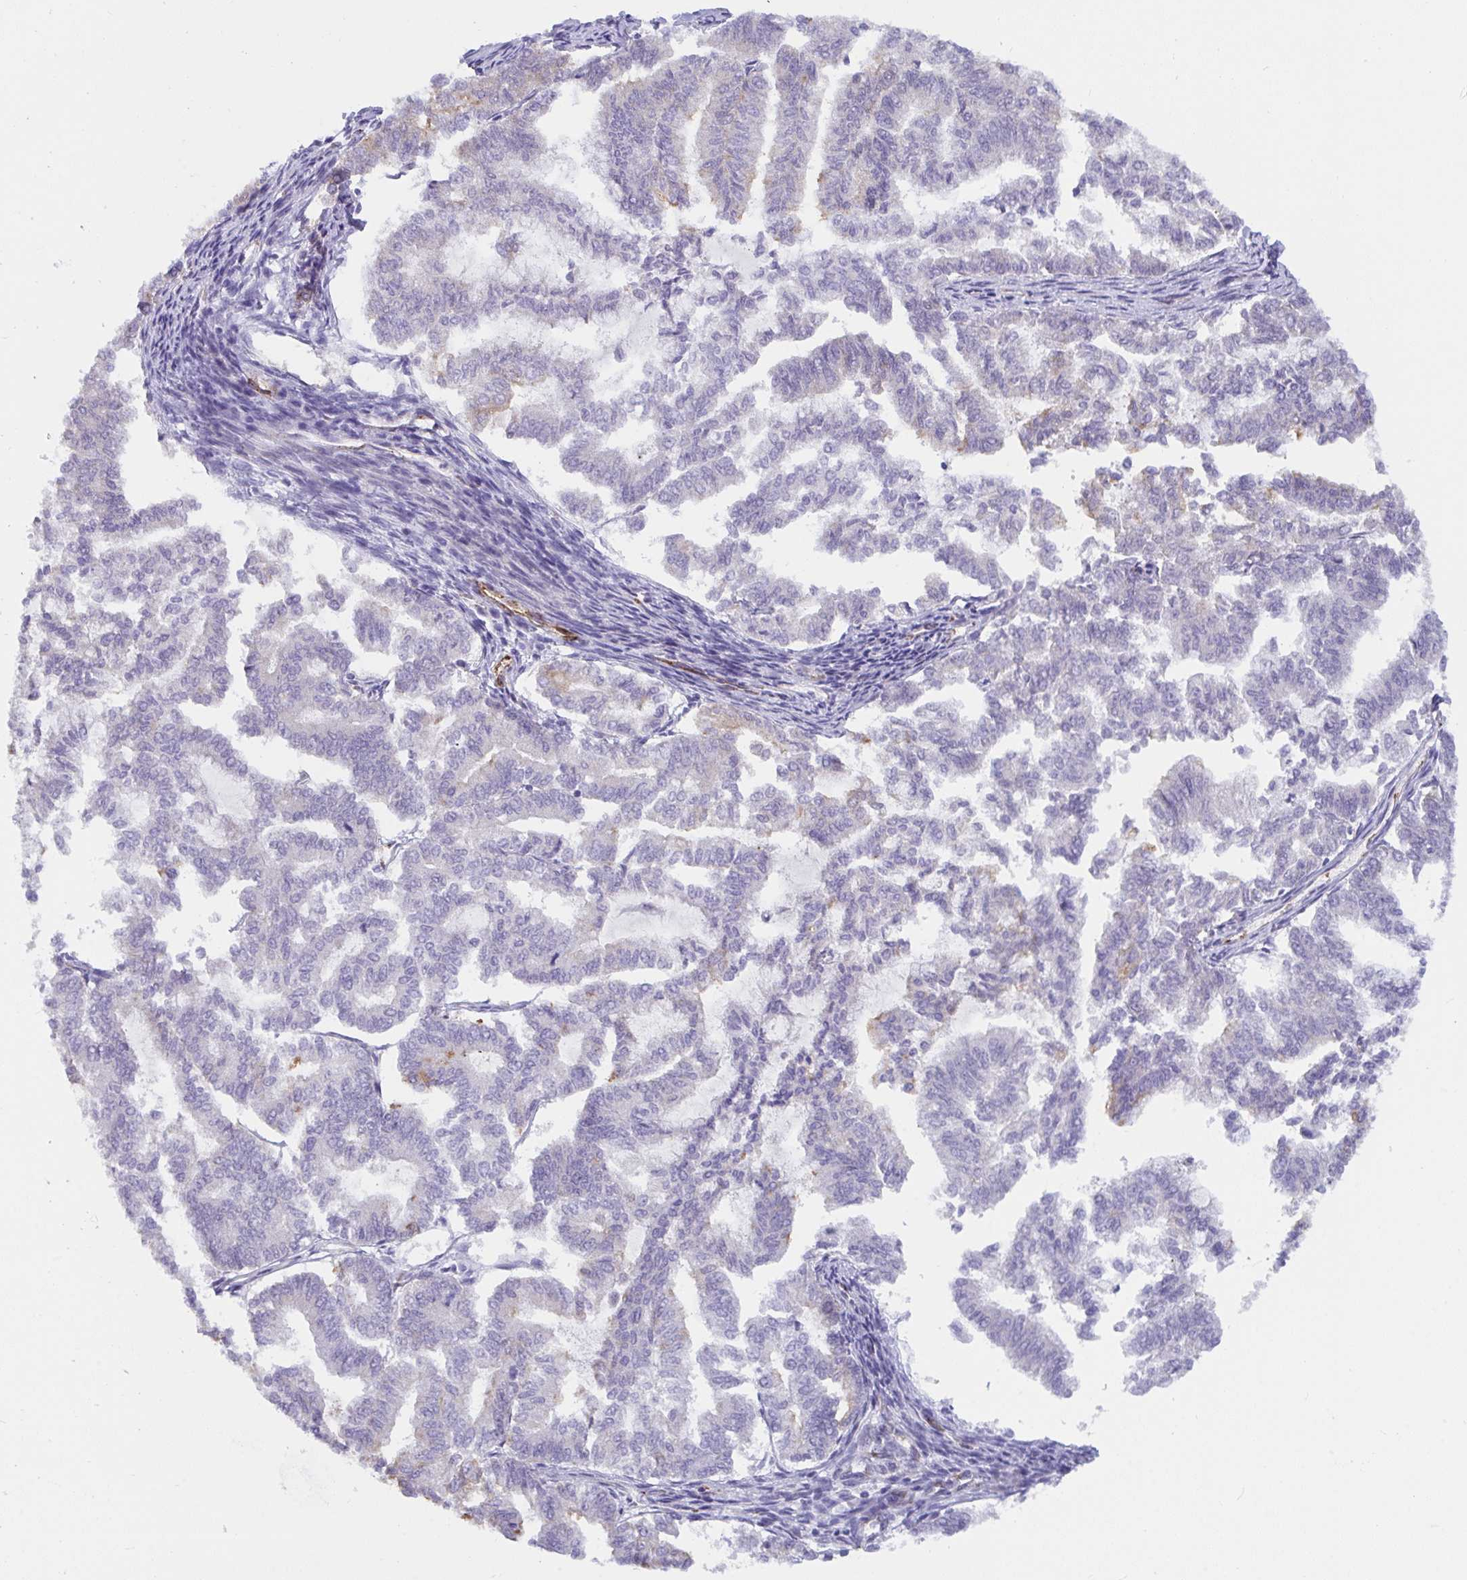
{"staining": {"intensity": "negative", "quantity": "none", "location": "none"}, "tissue": "endometrial cancer", "cell_type": "Tumor cells", "image_type": "cancer", "snomed": [{"axis": "morphology", "description": "Adenocarcinoma, NOS"}, {"axis": "topography", "description": "Endometrium"}], "caption": "The histopathology image reveals no significant positivity in tumor cells of endometrial cancer.", "gene": "IL37", "patient": {"sex": "female", "age": 79}}